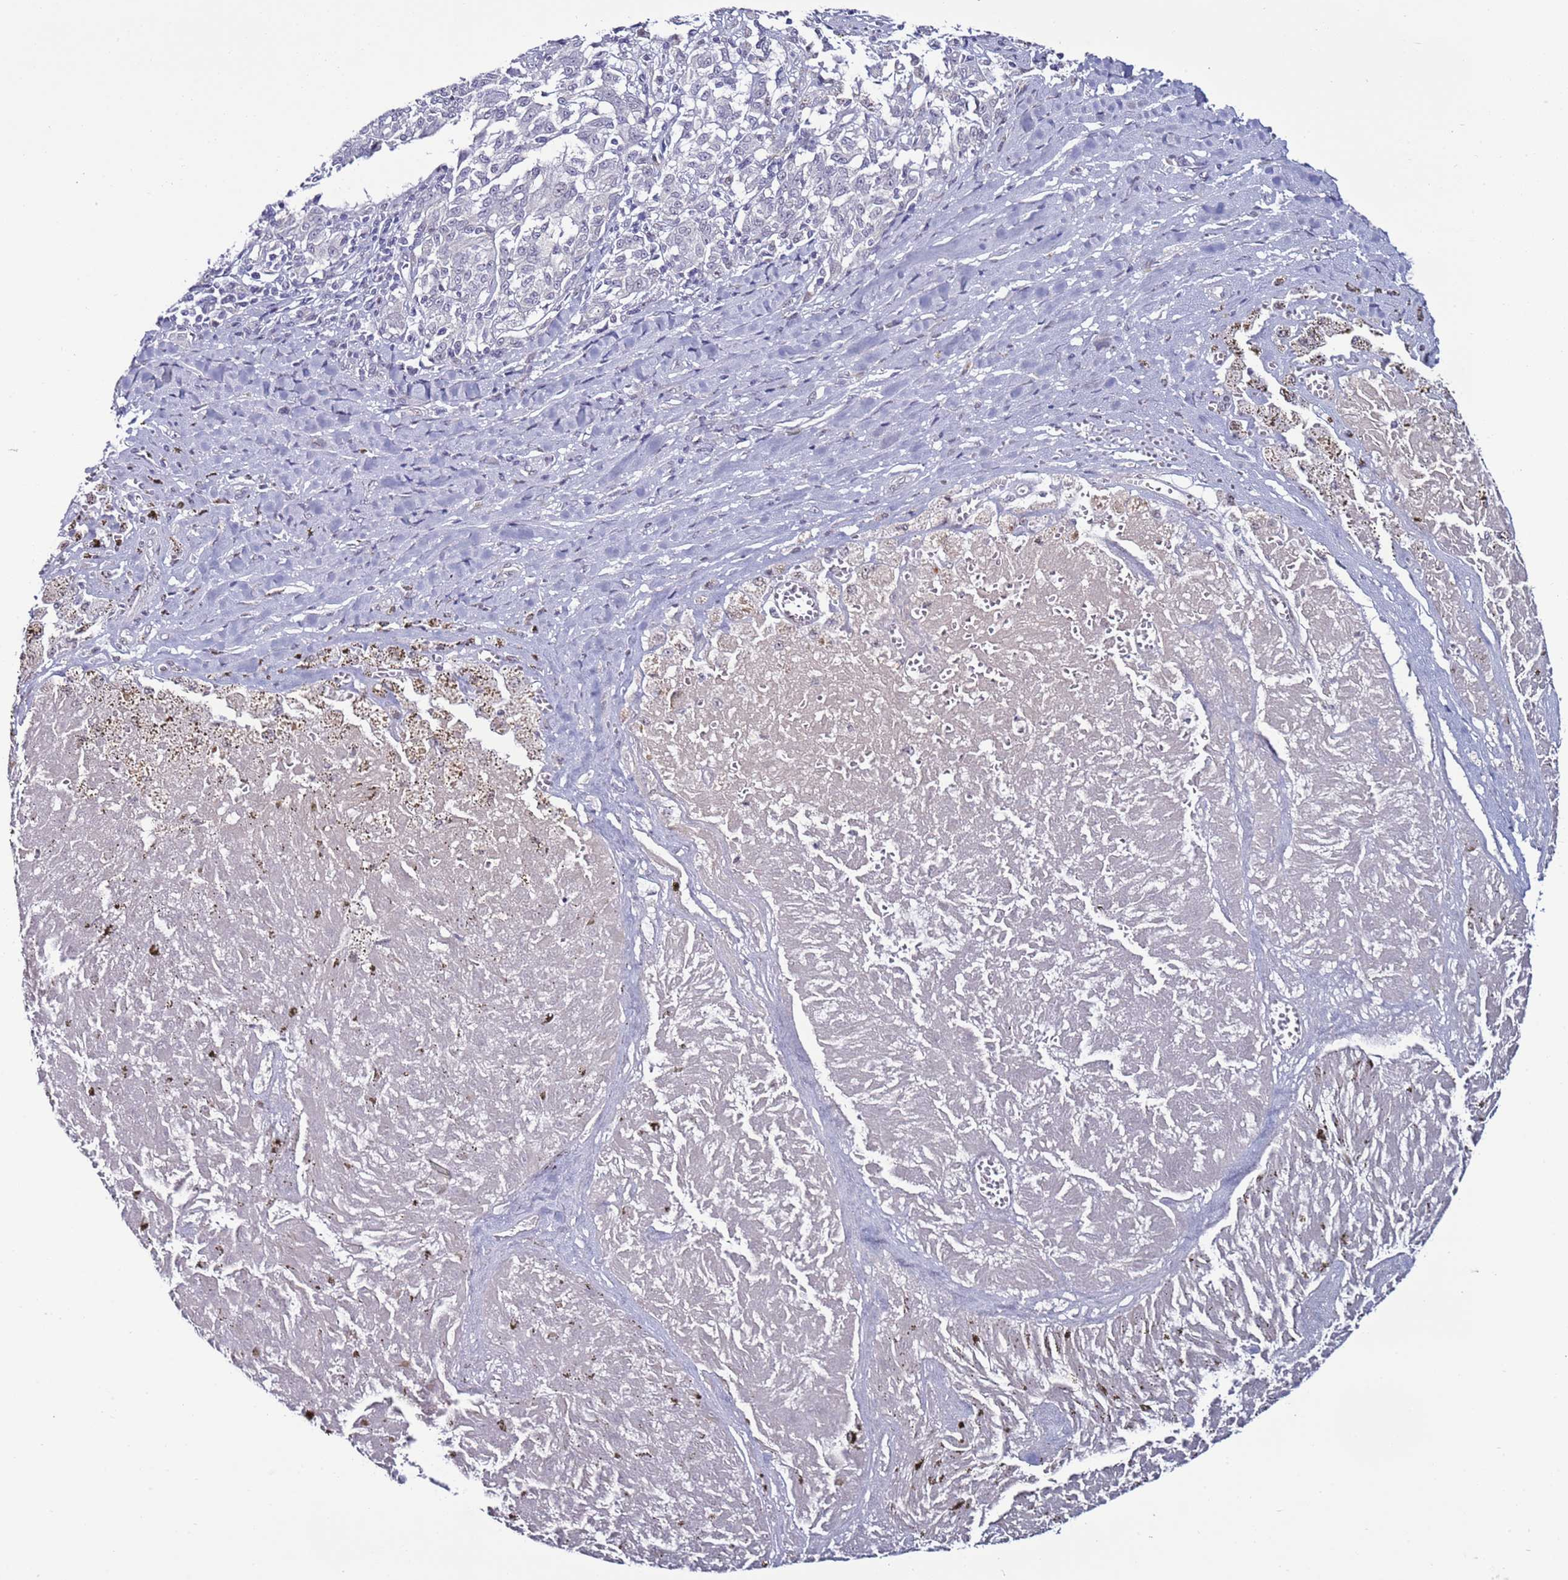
{"staining": {"intensity": "negative", "quantity": "none", "location": "none"}, "tissue": "melanoma", "cell_type": "Tumor cells", "image_type": "cancer", "snomed": [{"axis": "morphology", "description": "Malignant melanoma, NOS"}, {"axis": "topography", "description": "Skin"}], "caption": "Tumor cells show no significant staining in malignant melanoma.", "gene": "PSMA7", "patient": {"sex": "female", "age": 72}}